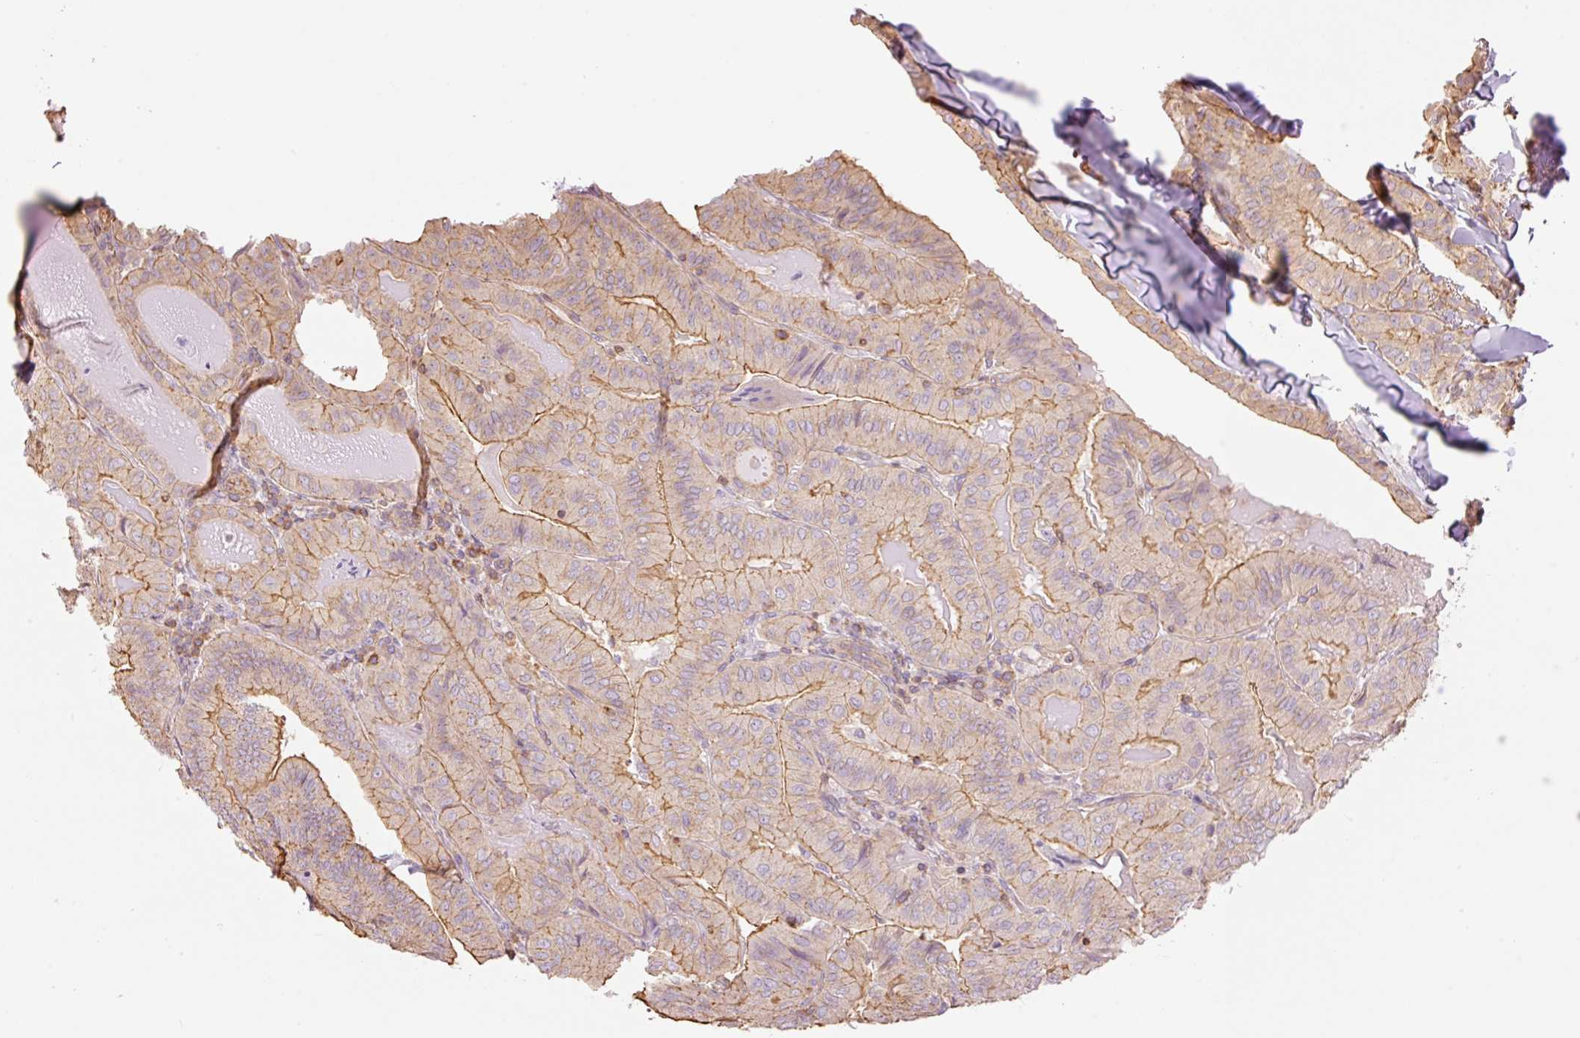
{"staining": {"intensity": "moderate", "quantity": "25%-75%", "location": "cytoplasmic/membranous"}, "tissue": "thyroid cancer", "cell_type": "Tumor cells", "image_type": "cancer", "snomed": [{"axis": "morphology", "description": "Papillary adenocarcinoma, NOS"}, {"axis": "topography", "description": "Thyroid gland"}], "caption": "Protein expression by IHC exhibits moderate cytoplasmic/membranous staining in approximately 25%-75% of tumor cells in thyroid cancer (papillary adenocarcinoma).", "gene": "PPP1R1B", "patient": {"sex": "female", "age": 68}}